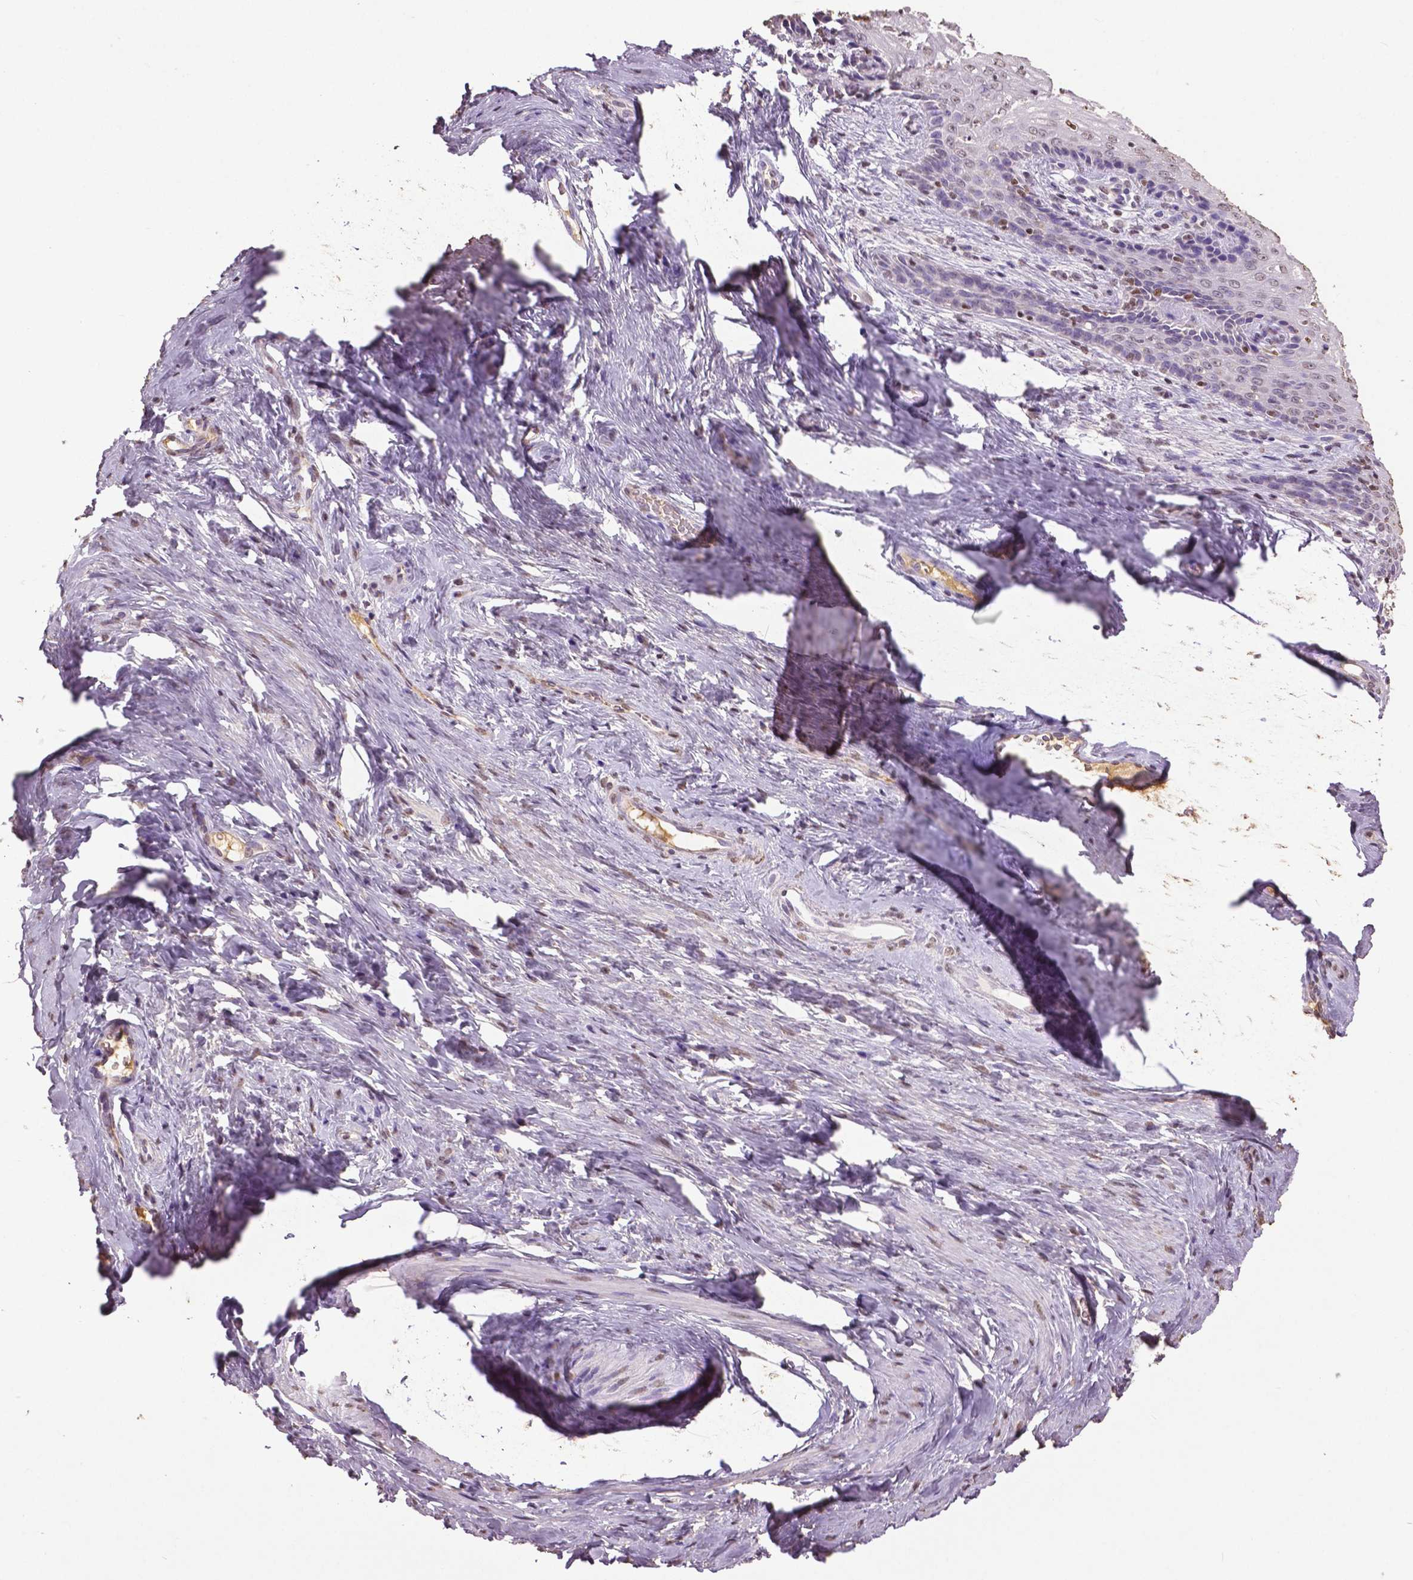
{"staining": {"intensity": "negative", "quantity": "none", "location": "none"}, "tissue": "vagina", "cell_type": "Squamous epithelial cells", "image_type": "normal", "snomed": [{"axis": "morphology", "description": "Normal tissue, NOS"}, {"axis": "topography", "description": "Vagina"}], "caption": "DAB (3,3'-diaminobenzidine) immunohistochemical staining of unremarkable human vagina demonstrates no significant positivity in squamous epithelial cells. The staining is performed using DAB brown chromogen with nuclei counter-stained in using hematoxylin.", "gene": "RUNX3", "patient": {"sex": "female", "age": 45}}